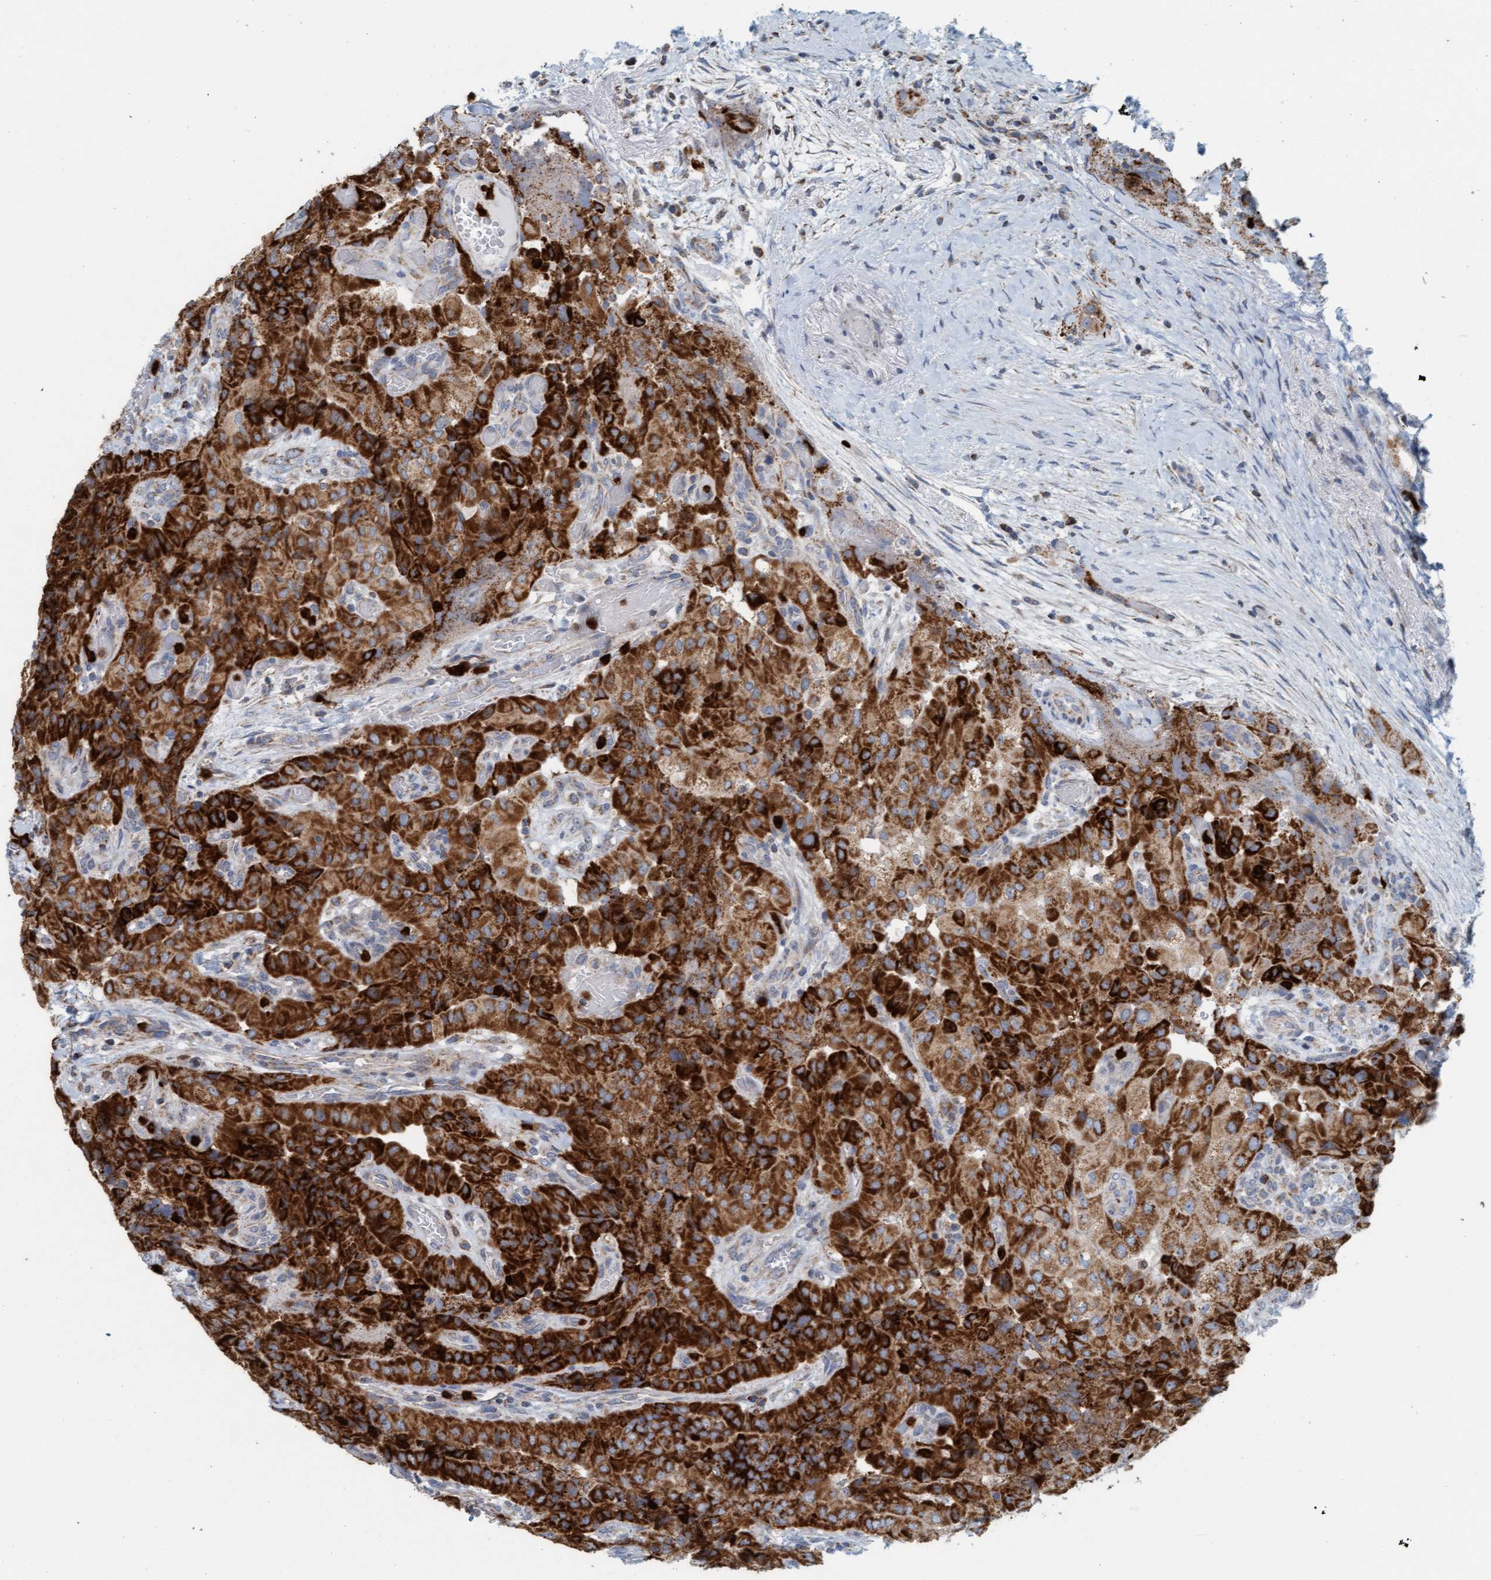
{"staining": {"intensity": "strong", "quantity": ">75%", "location": "cytoplasmic/membranous"}, "tissue": "thyroid cancer", "cell_type": "Tumor cells", "image_type": "cancer", "snomed": [{"axis": "morphology", "description": "Papillary adenocarcinoma, NOS"}, {"axis": "topography", "description": "Thyroid gland"}], "caption": "Protein expression analysis of human thyroid cancer reveals strong cytoplasmic/membranous staining in approximately >75% of tumor cells.", "gene": "B9D1", "patient": {"sex": "female", "age": 59}}